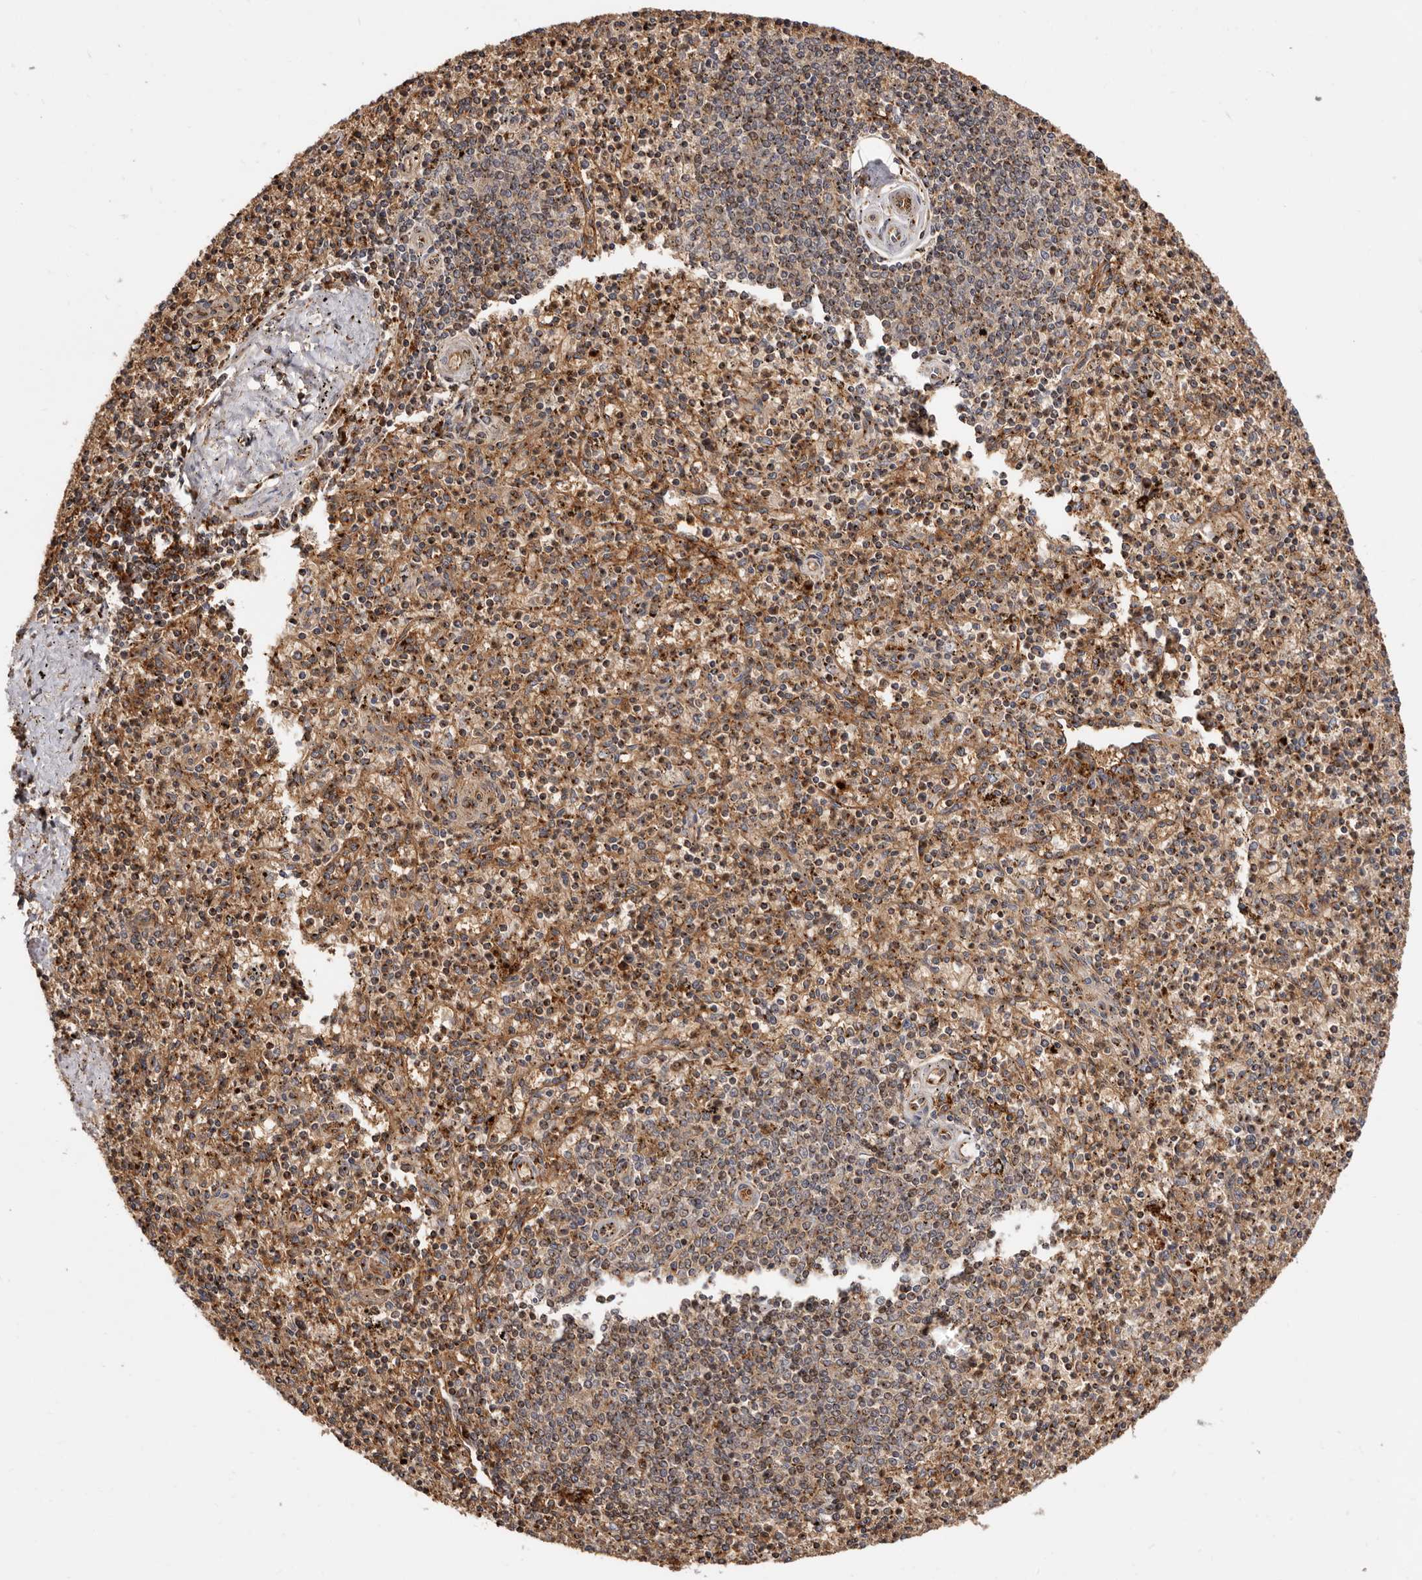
{"staining": {"intensity": "moderate", "quantity": "25%-75%", "location": "cytoplasmic/membranous"}, "tissue": "spleen", "cell_type": "Cells in red pulp", "image_type": "normal", "snomed": [{"axis": "morphology", "description": "Normal tissue, NOS"}, {"axis": "topography", "description": "Spleen"}], "caption": "Immunohistochemistry micrograph of benign spleen stained for a protein (brown), which exhibits medium levels of moderate cytoplasmic/membranous positivity in approximately 25%-75% of cells in red pulp.", "gene": "GPR27", "patient": {"sex": "male", "age": 72}}